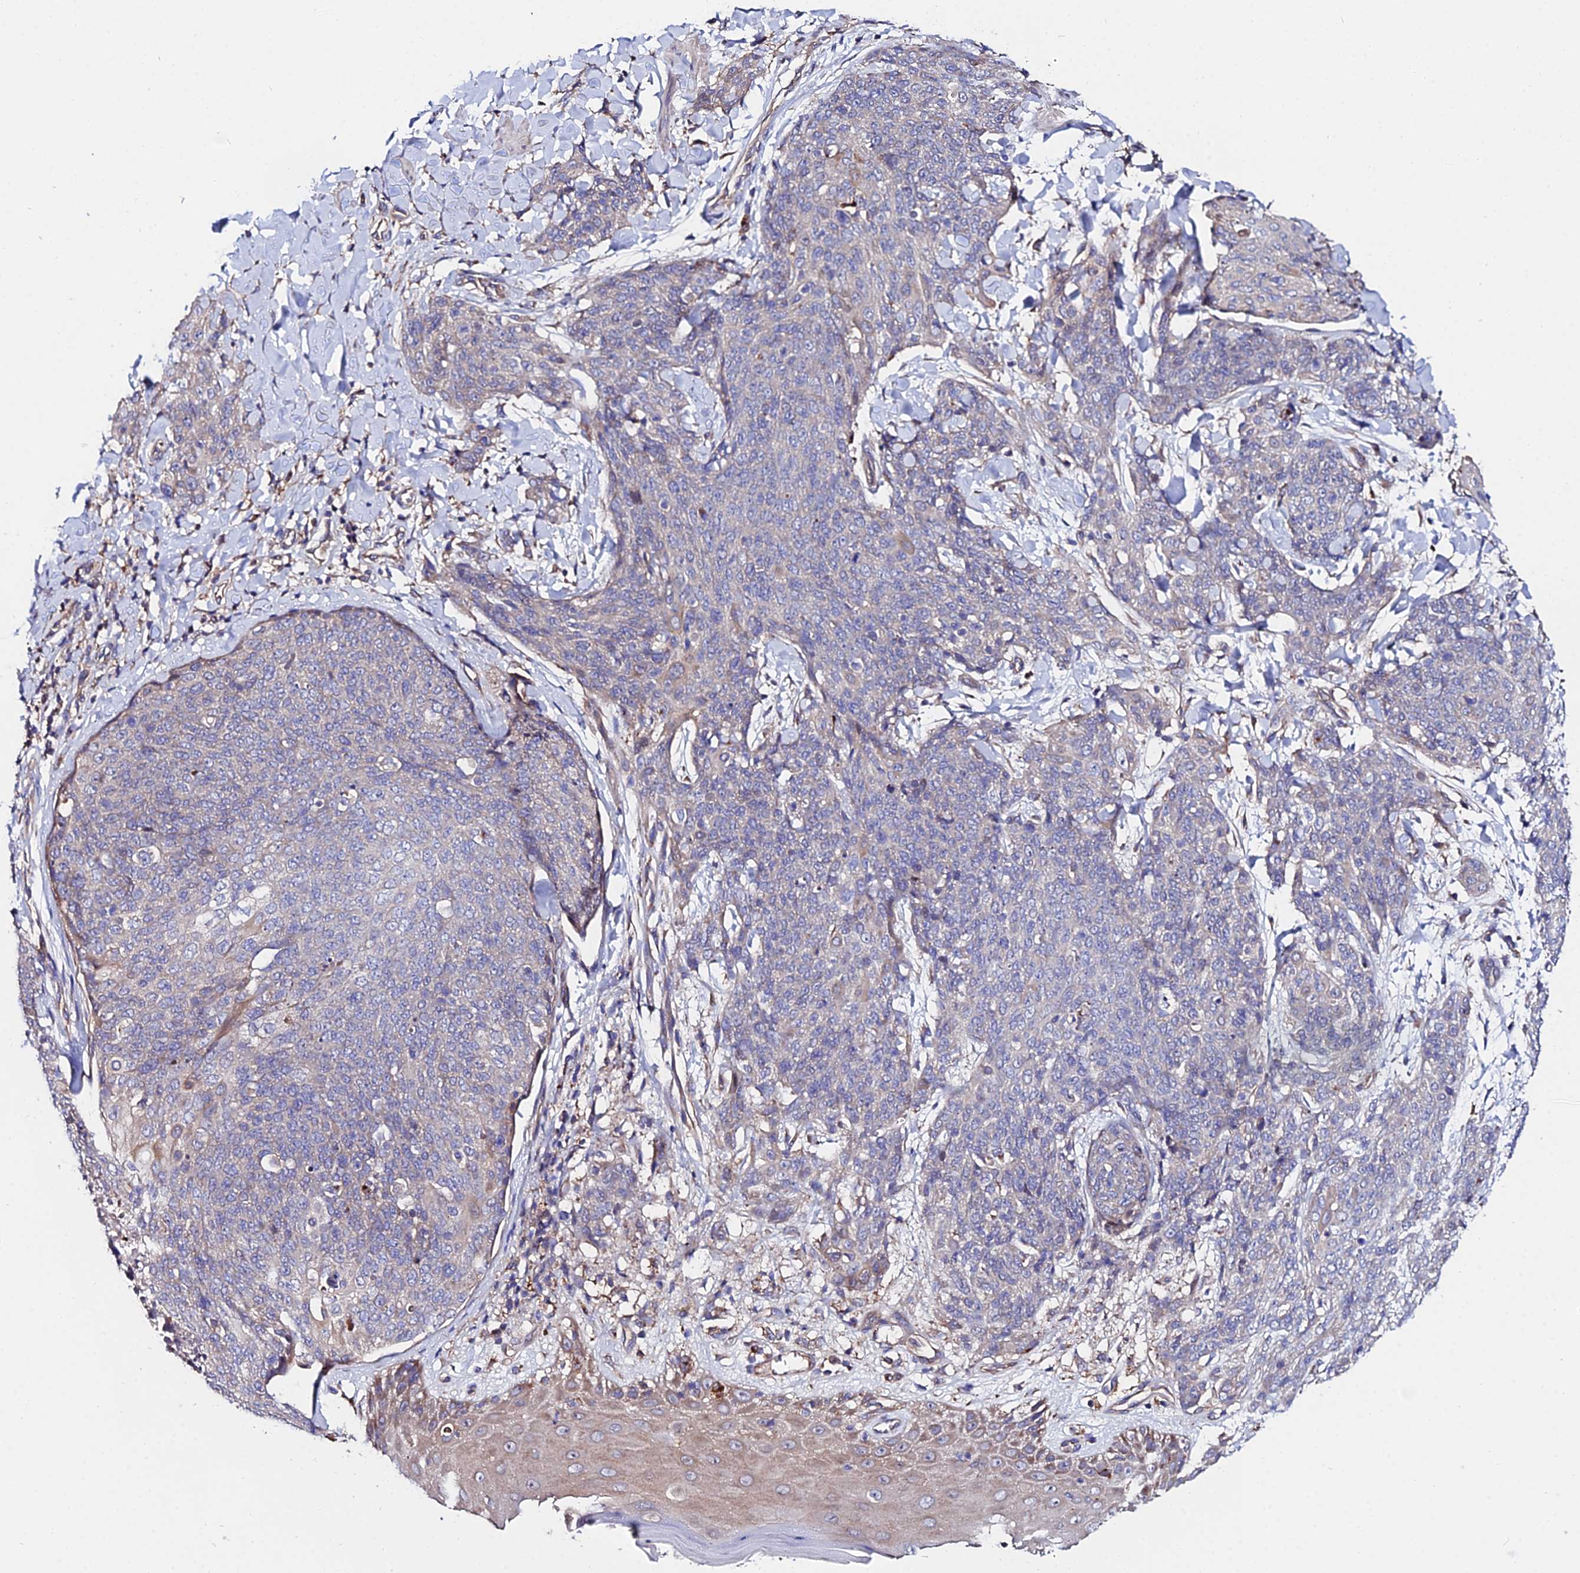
{"staining": {"intensity": "weak", "quantity": "<25%", "location": "cytoplasmic/membranous"}, "tissue": "skin cancer", "cell_type": "Tumor cells", "image_type": "cancer", "snomed": [{"axis": "morphology", "description": "Squamous cell carcinoma, NOS"}, {"axis": "topography", "description": "Skin"}, {"axis": "topography", "description": "Vulva"}], "caption": "Tumor cells are negative for protein expression in human skin cancer.", "gene": "CDC37L1", "patient": {"sex": "female", "age": 85}}